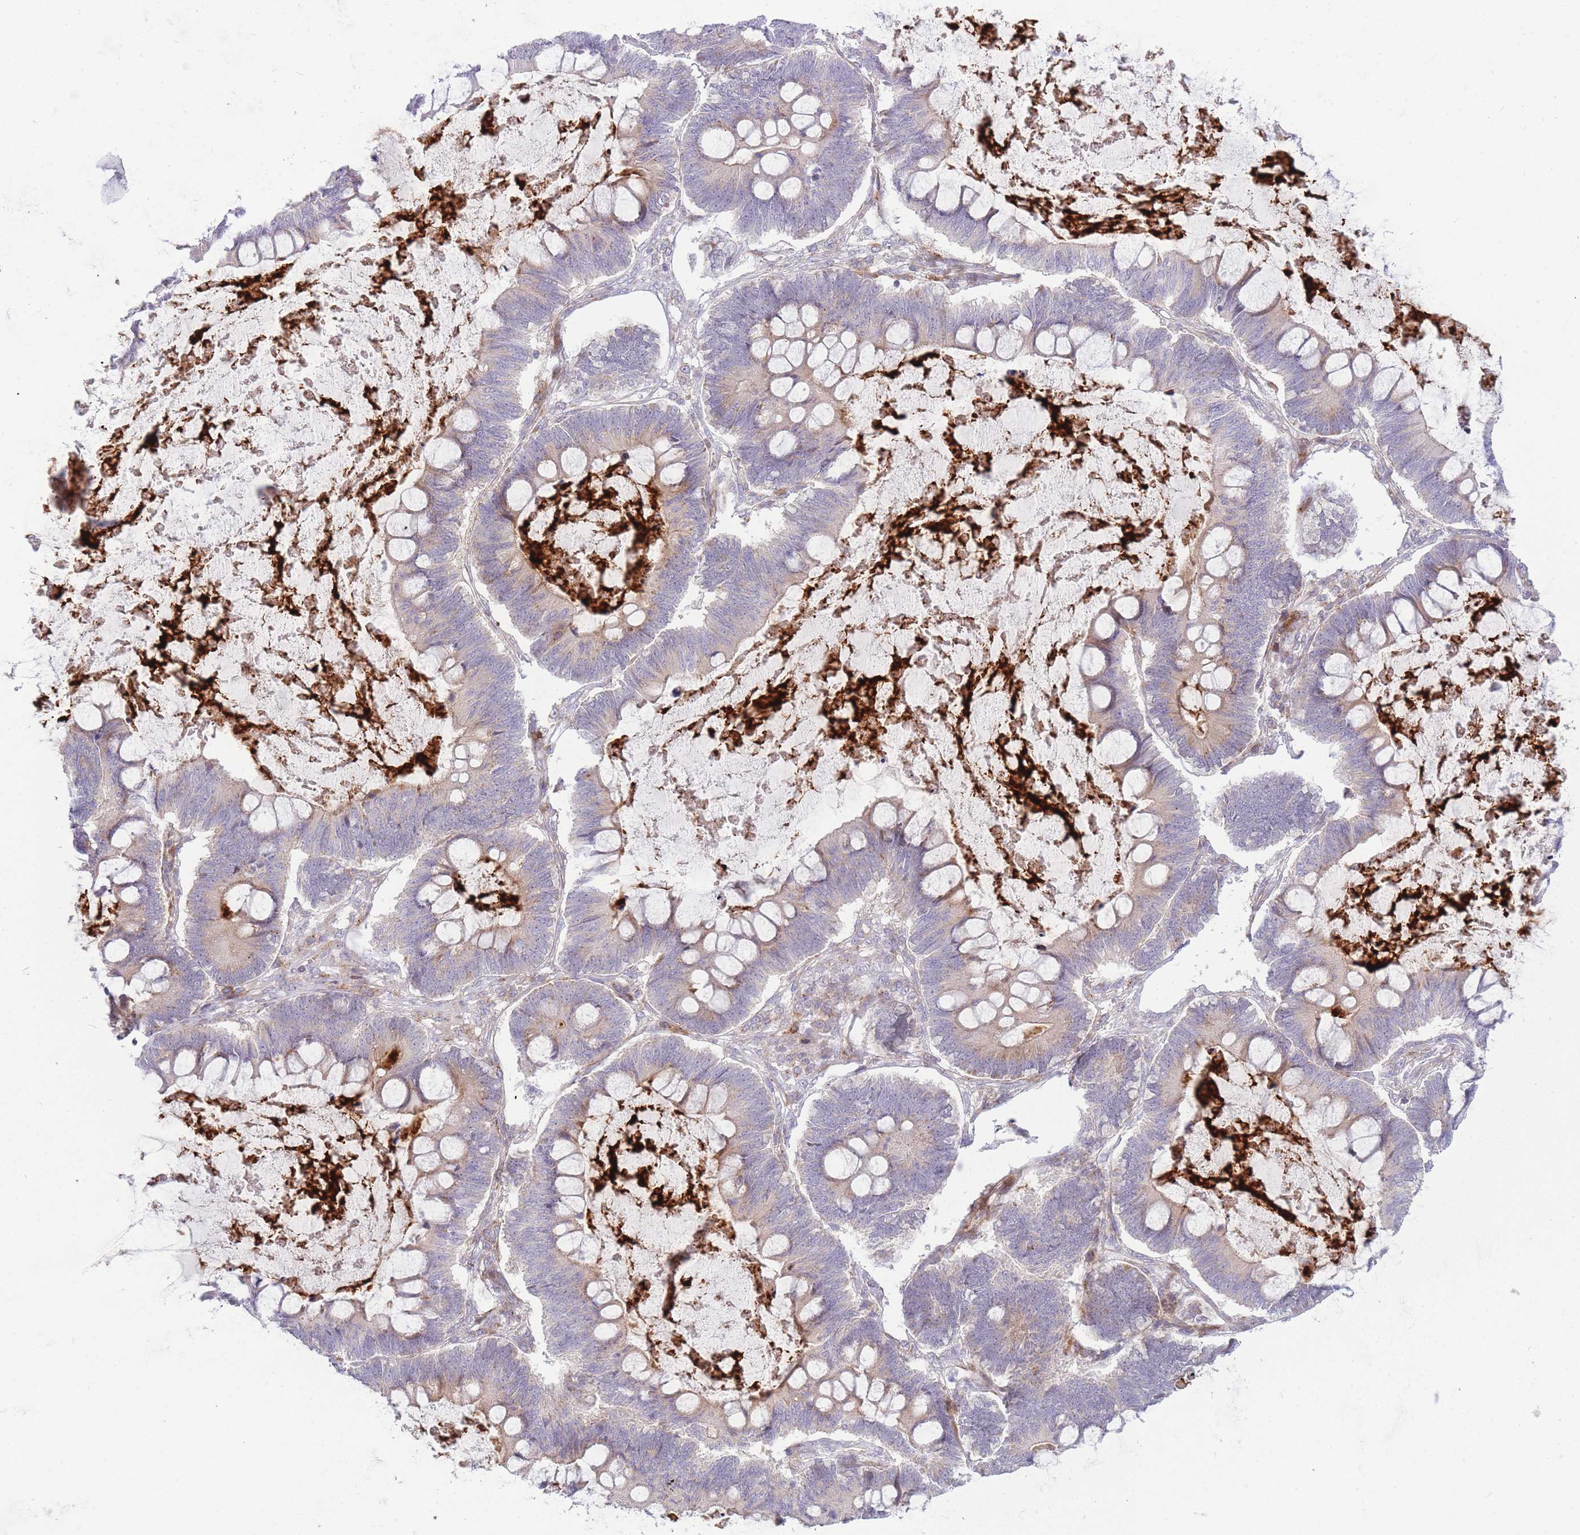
{"staining": {"intensity": "weak", "quantity": "<25%", "location": "cytoplasmic/membranous"}, "tissue": "ovarian cancer", "cell_type": "Tumor cells", "image_type": "cancer", "snomed": [{"axis": "morphology", "description": "Cystadenocarcinoma, mucinous, NOS"}, {"axis": "topography", "description": "Ovary"}], "caption": "There is no significant expression in tumor cells of ovarian cancer.", "gene": "ATP5MC2", "patient": {"sex": "female", "age": 61}}